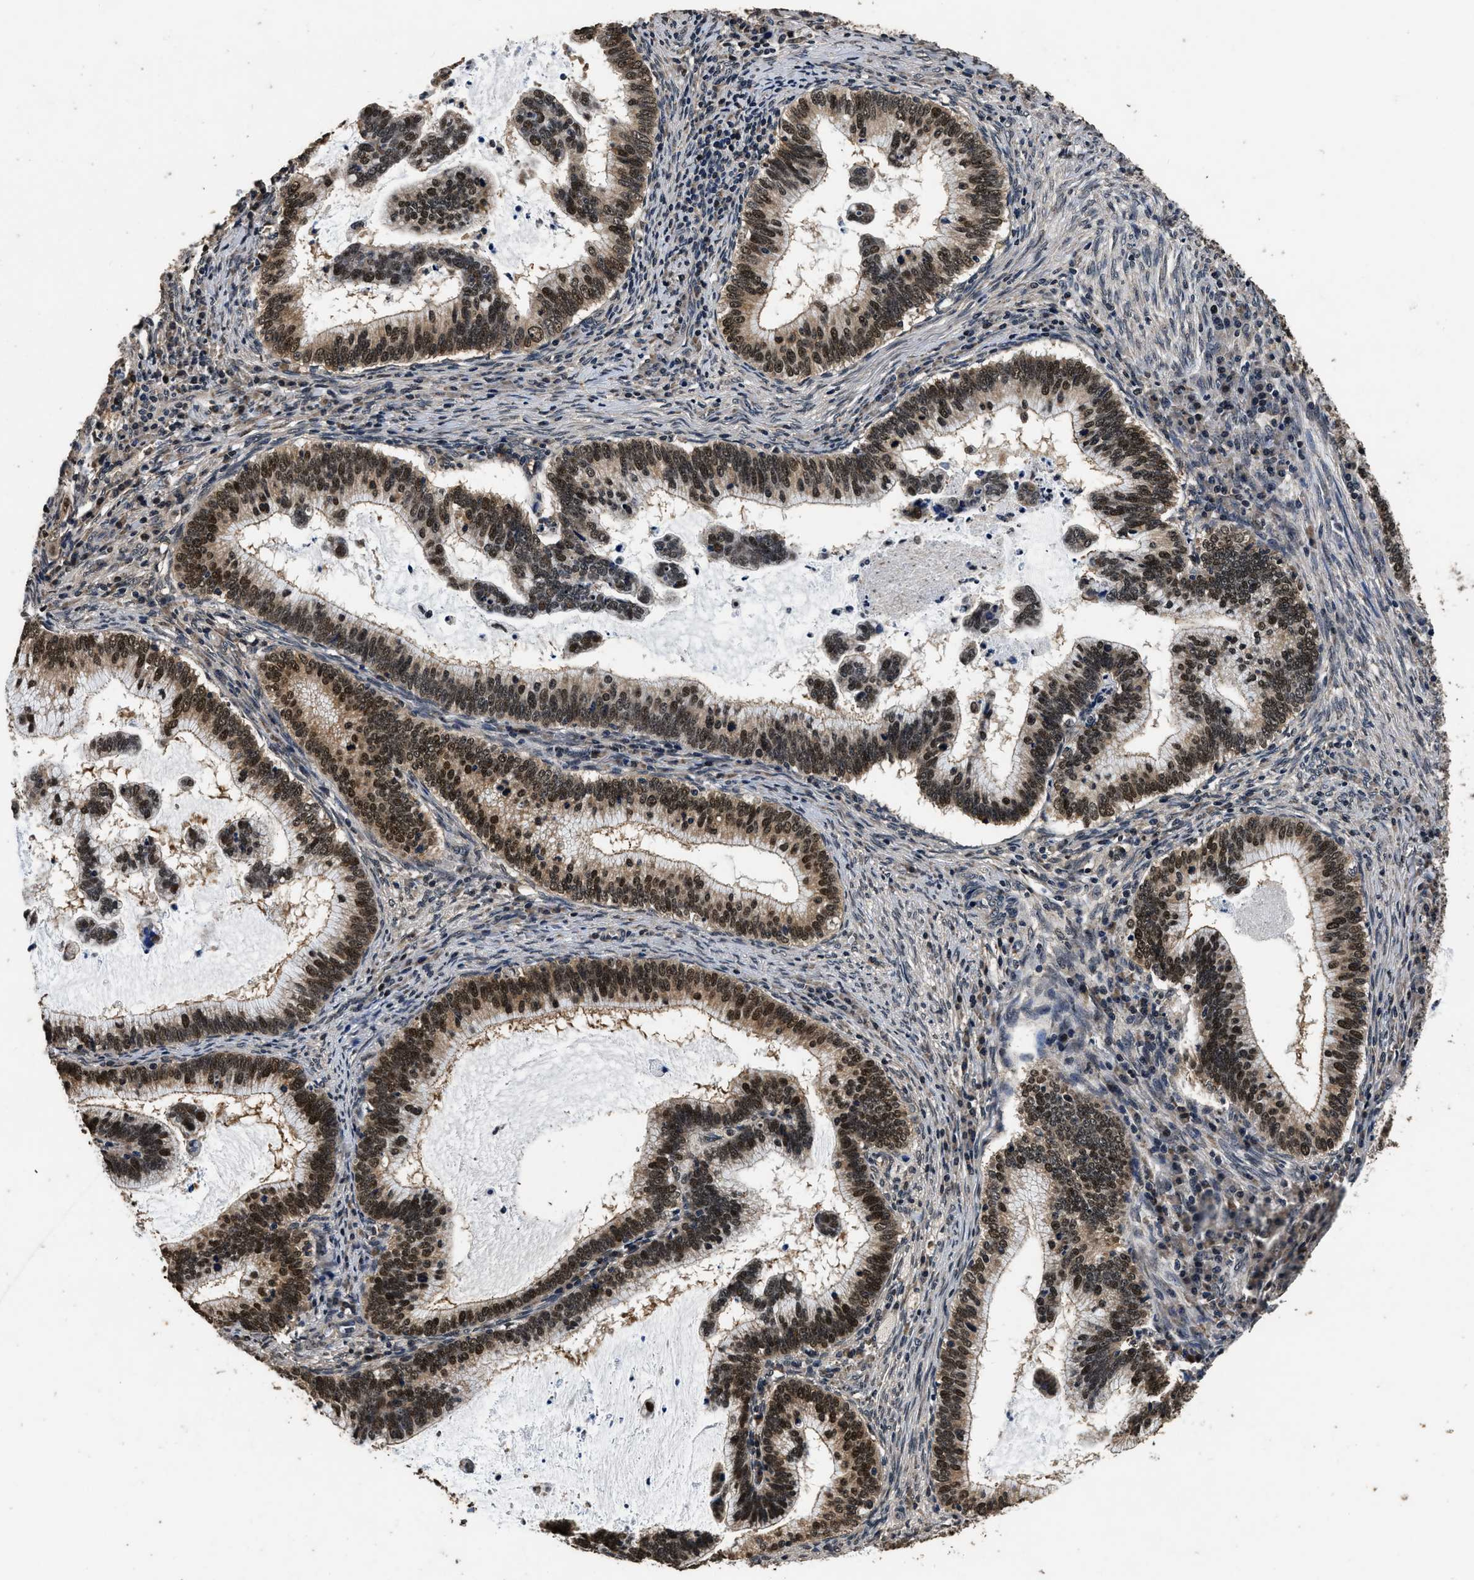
{"staining": {"intensity": "moderate", "quantity": ">75%", "location": "nuclear"}, "tissue": "cervical cancer", "cell_type": "Tumor cells", "image_type": "cancer", "snomed": [{"axis": "morphology", "description": "Adenocarcinoma, NOS"}, {"axis": "topography", "description": "Cervix"}], "caption": "A brown stain labels moderate nuclear positivity of a protein in human cervical adenocarcinoma tumor cells.", "gene": "CSTF1", "patient": {"sex": "female", "age": 36}}